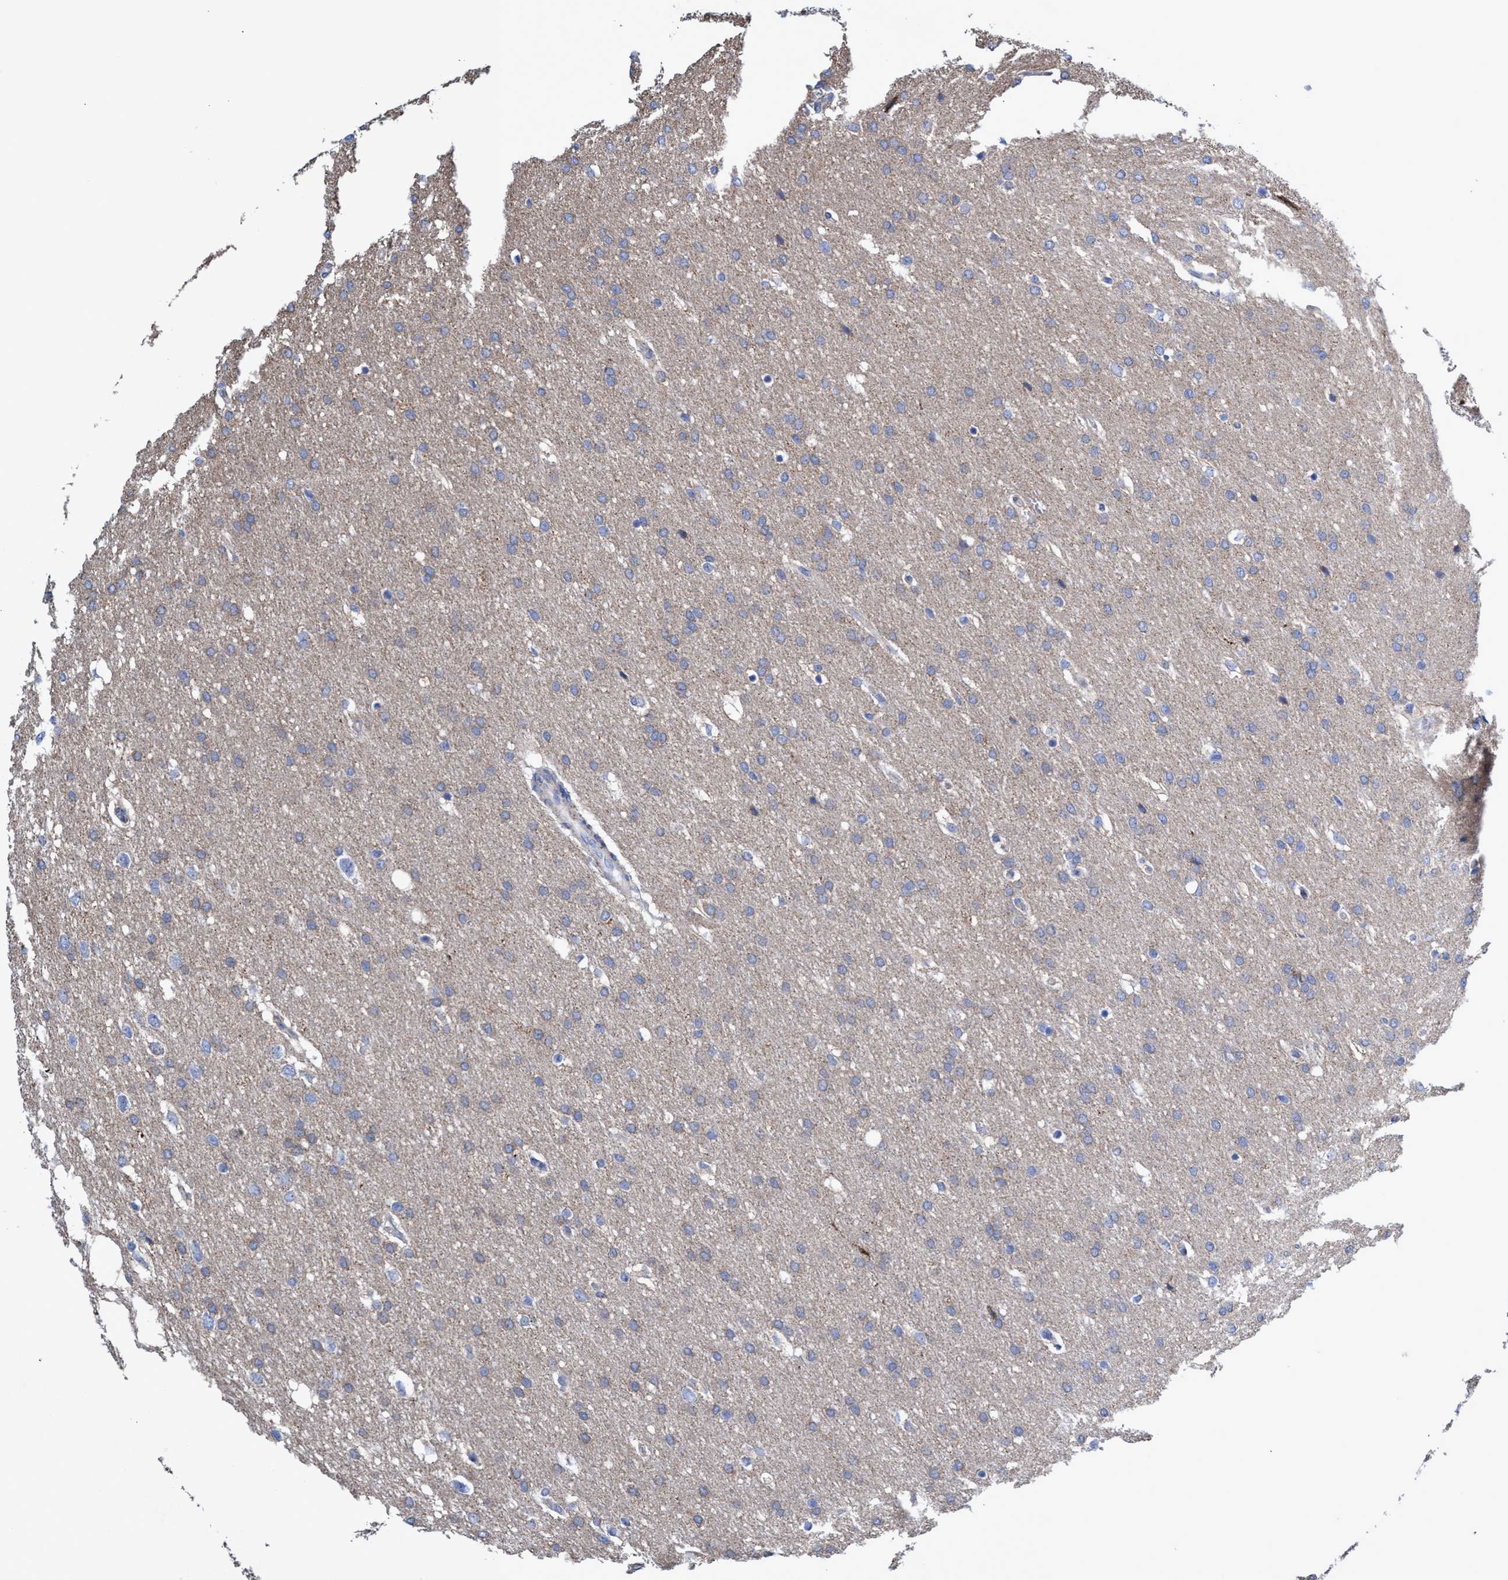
{"staining": {"intensity": "weak", "quantity": "<25%", "location": "cytoplasmic/membranous"}, "tissue": "glioma", "cell_type": "Tumor cells", "image_type": "cancer", "snomed": [{"axis": "morphology", "description": "Glioma, malignant, Low grade"}, {"axis": "topography", "description": "Brain"}], "caption": "Immunohistochemical staining of human glioma reveals no significant expression in tumor cells.", "gene": "ZNF750", "patient": {"sex": "female", "age": 37}}